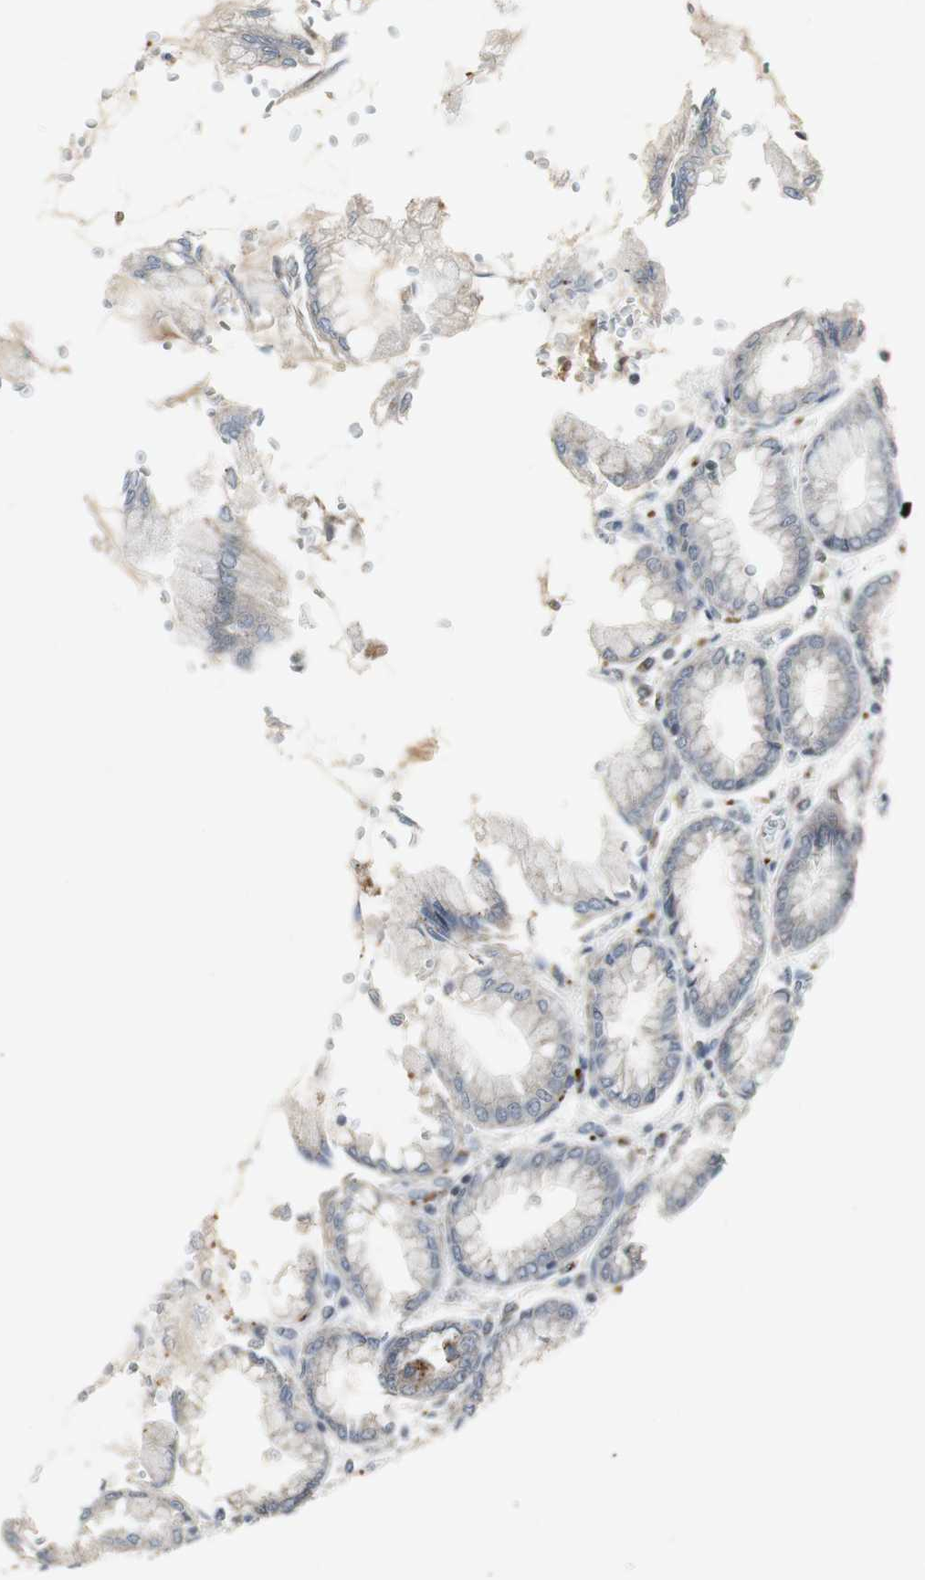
{"staining": {"intensity": "strong", "quantity": "25%-75%", "location": "cytoplasmic/membranous"}, "tissue": "stomach", "cell_type": "Glandular cells", "image_type": "normal", "snomed": [{"axis": "morphology", "description": "Normal tissue, NOS"}, {"axis": "topography", "description": "Stomach, upper"}], "caption": "A brown stain shows strong cytoplasmic/membranous staining of a protein in glandular cells of benign human stomach. The staining was performed using DAB to visualize the protein expression in brown, while the nuclei were stained in blue with hematoxylin (Magnification: 20x).", "gene": "NLGN1", "patient": {"sex": "female", "age": 56}}